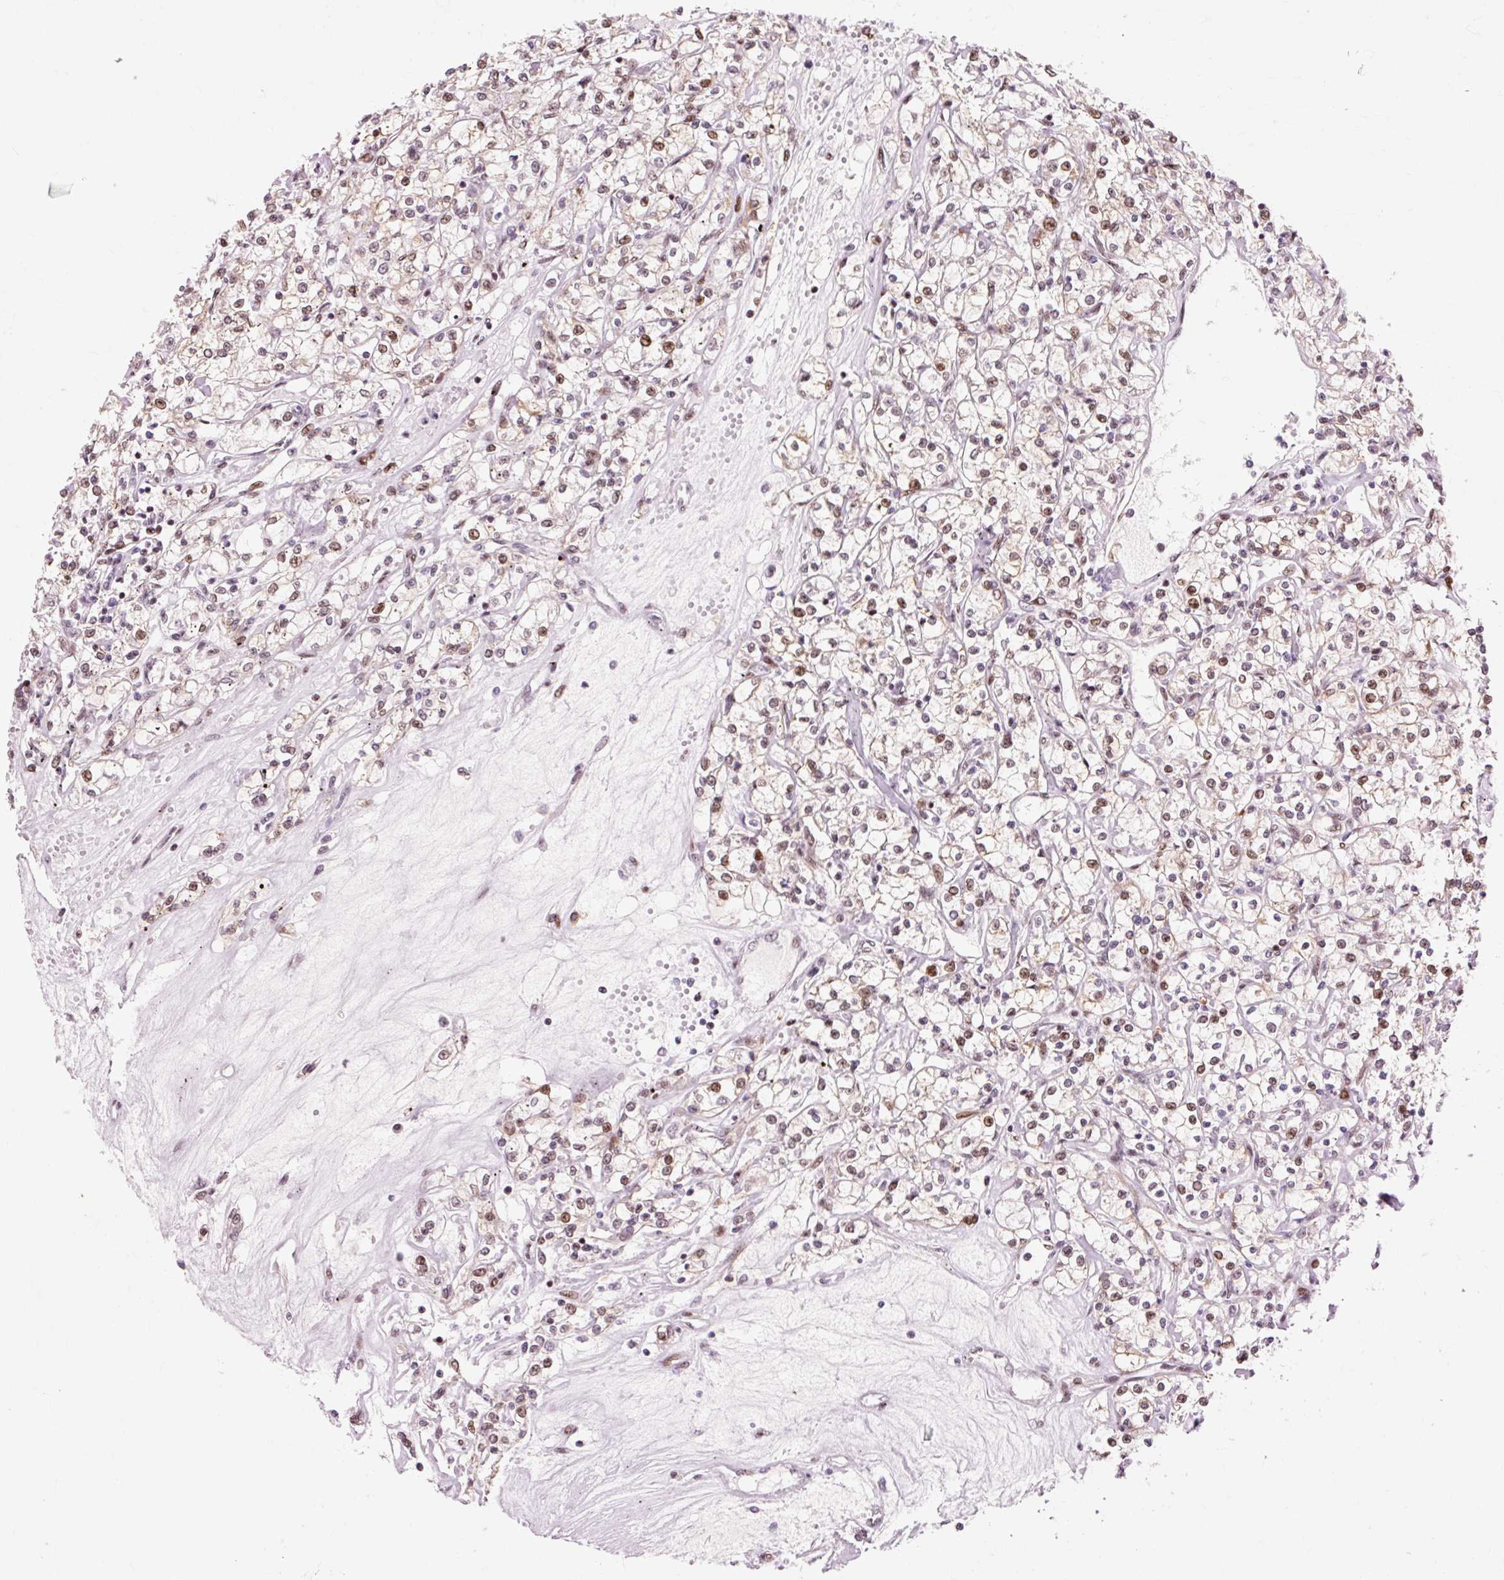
{"staining": {"intensity": "moderate", "quantity": ">75%", "location": "nuclear"}, "tissue": "renal cancer", "cell_type": "Tumor cells", "image_type": "cancer", "snomed": [{"axis": "morphology", "description": "Adenocarcinoma, NOS"}, {"axis": "topography", "description": "Kidney"}], "caption": "IHC histopathology image of neoplastic tissue: human renal cancer stained using IHC displays medium levels of moderate protein expression localized specifically in the nuclear of tumor cells, appearing as a nuclear brown color.", "gene": "MACROD2", "patient": {"sex": "female", "age": 59}}